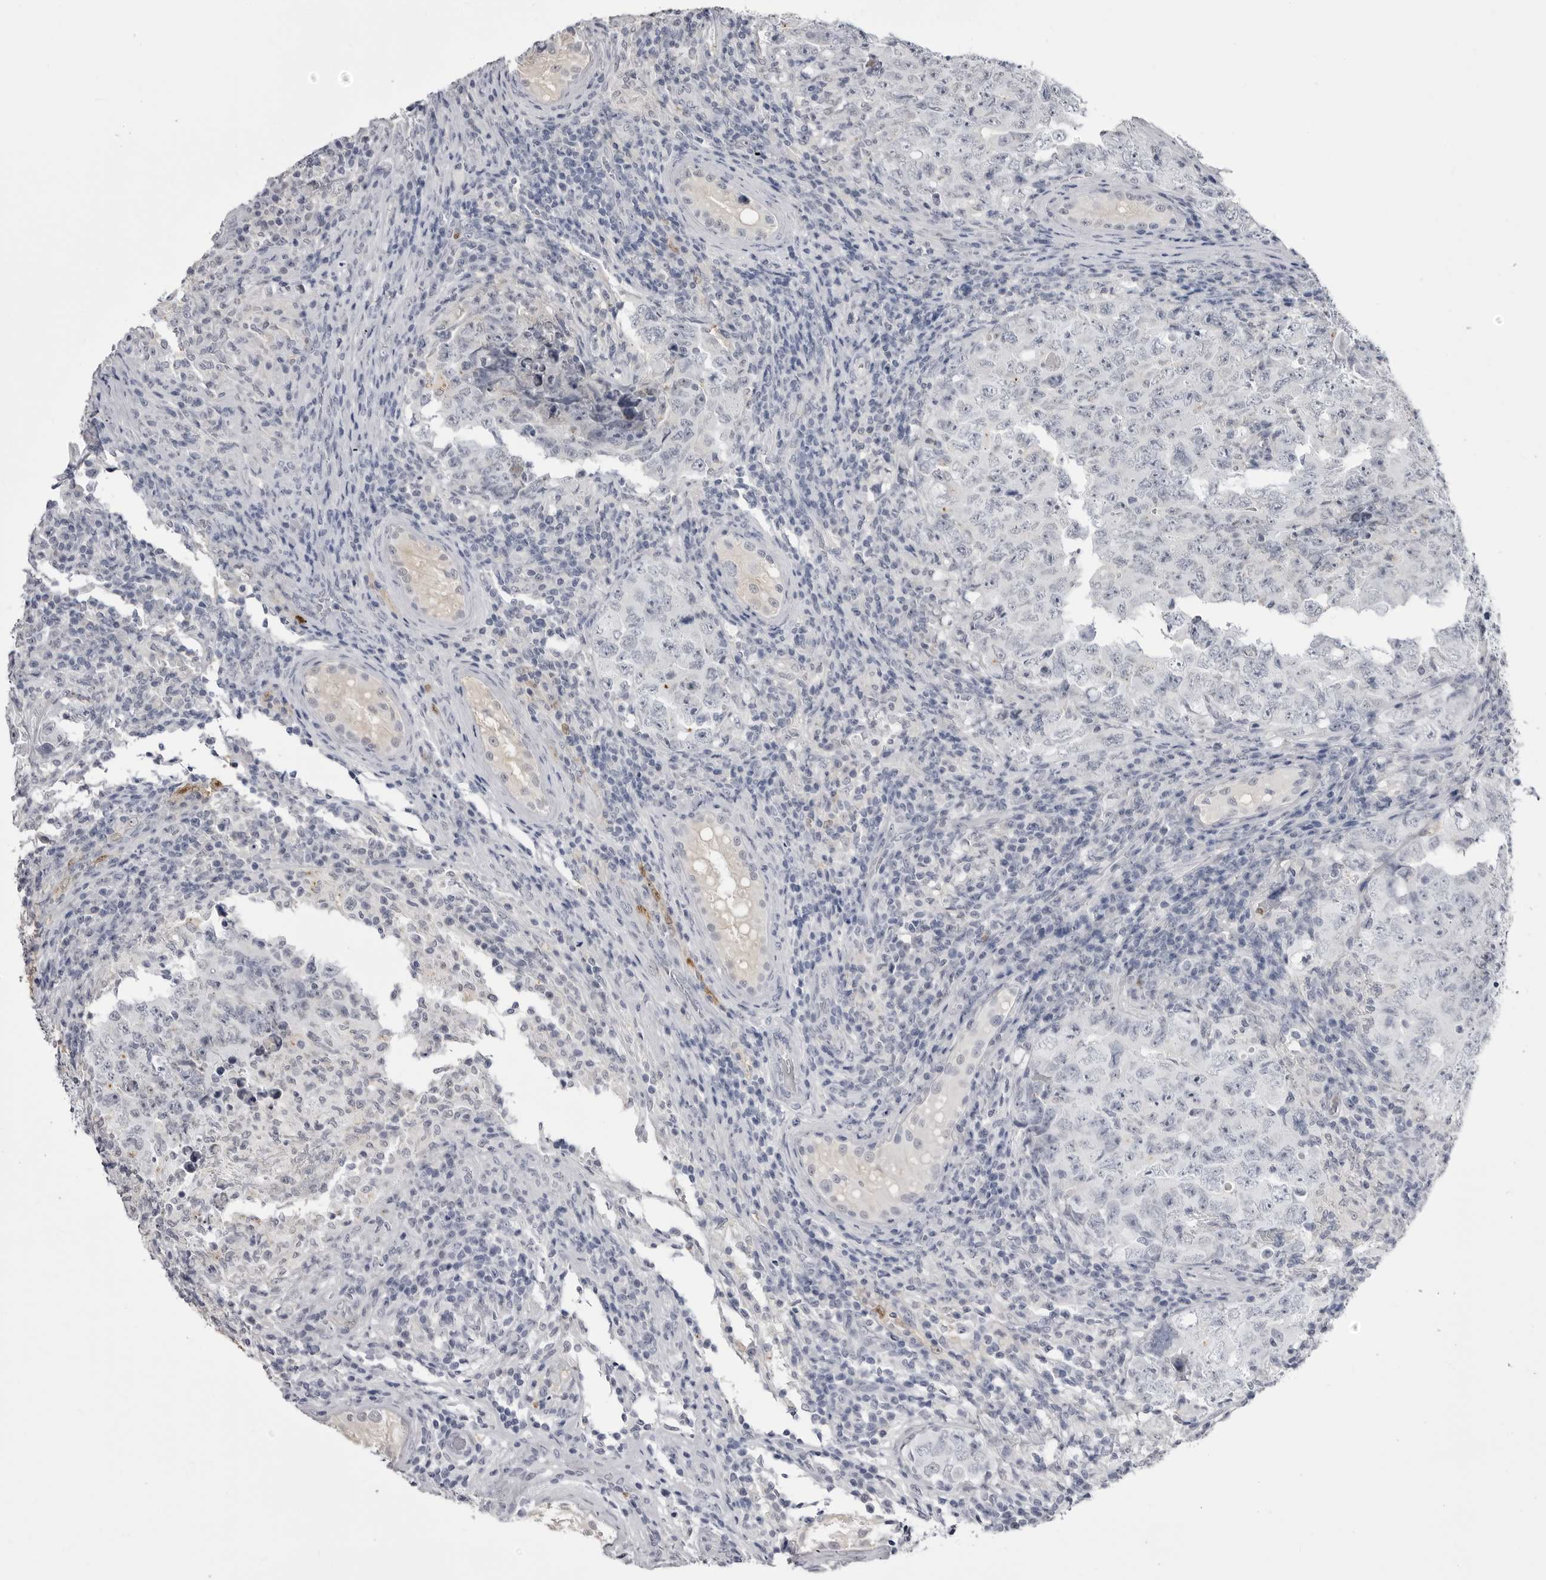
{"staining": {"intensity": "negative", "quantity": "none", "location": "none"}, "tissue": "testis cancer", "cell_type": "Tumor cells", "image_type": "cancer", "snomed": [{"axis": "morphology", "description": "Carcinoma, Embryonal, NOS"}, {"axis": "topography", "description": "Testis"}], "caption": "This histopathology image is of testis cancer (embryonal carcinoma) stained with IHC to label a protein in brown with the nuclei are counter-stained blue. There is no expression in tumor cells.", "gene": "STAP2", "patient": {"sex": "male", "age": 26}}